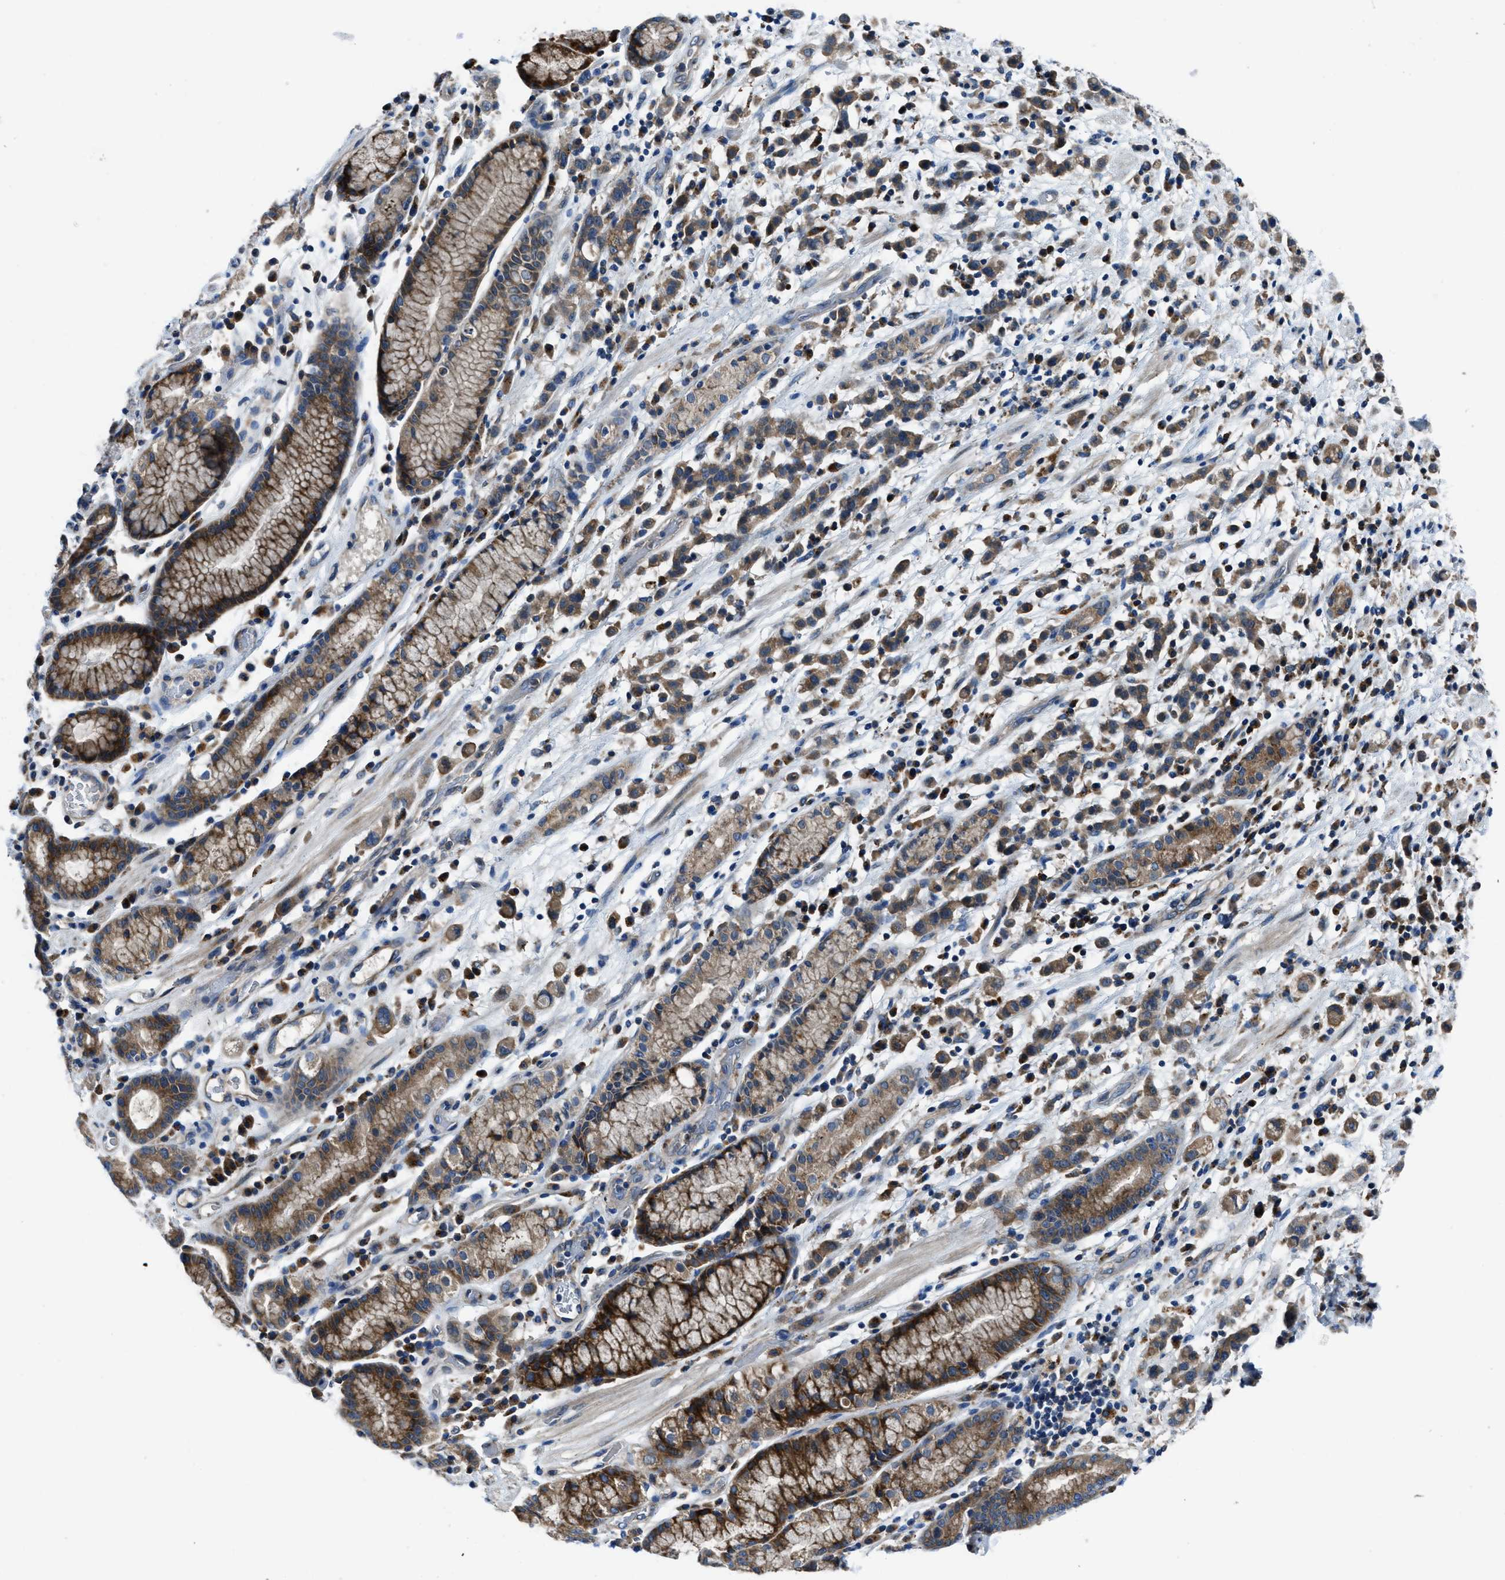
{"staining": {"intensity": "moderate", "quantity": ">75%", "location": "cytoplasmic/membranous"}, "tissue": "stomach cancer", "cell_type": "Tumor cells", "image_type": "cancer", "snomed": [{"axis": "morphology", "description": "Adenocarcinoma, NOS"}, {"axis": "topography", "description": "Stomach, lower"}], "caption": "This is a histology image of IHC staining of stomach cancer, which shows moderate expression in the cytoplasmic/membranous of tumor cells.", "gene": "MAP3K20", "patient": {"sex": "male", "age": 88}}